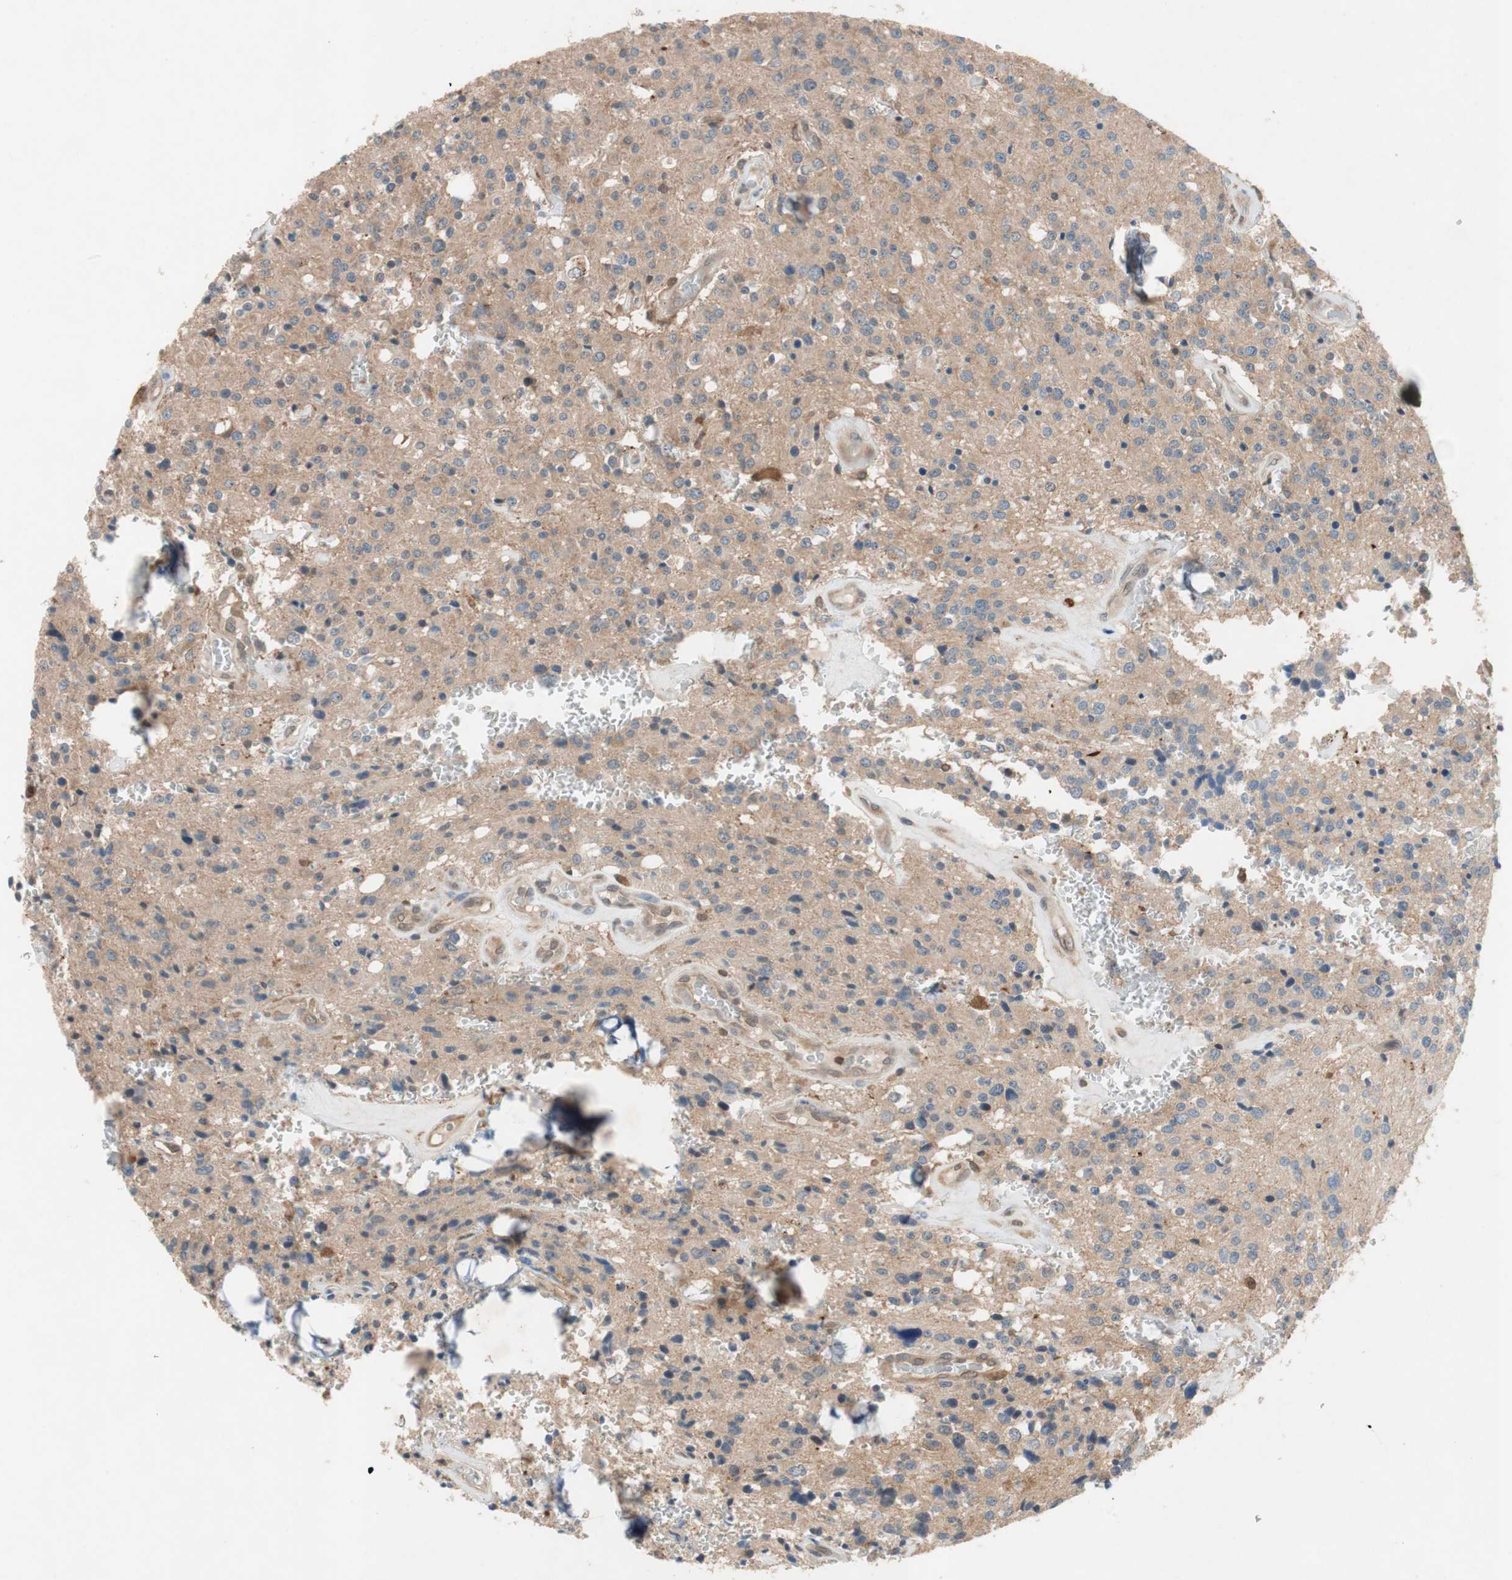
{"staining": {"intensity": "weak", "quantity": ">75%", "location": "cytoplasmic/membranous"}, "tissue": "glioma", "cell_type": "Tumor cells", "image_type": "cancer", "snomed": [{"axis": "morphology", "description": "Glioma, malignant, Low grade"}, {"axis": "topography", "description": "Brain"}], "caption": "Immunohistochemistry (IHC) (DAB (3,3'-diaminobenzidine)) staining of glioma demonstrates weak cytoplasmic/membranous protein staining in approximately >75% of tumor cells.", "gene": "GALT", "patient": {"sex": "male", "age": 58}}